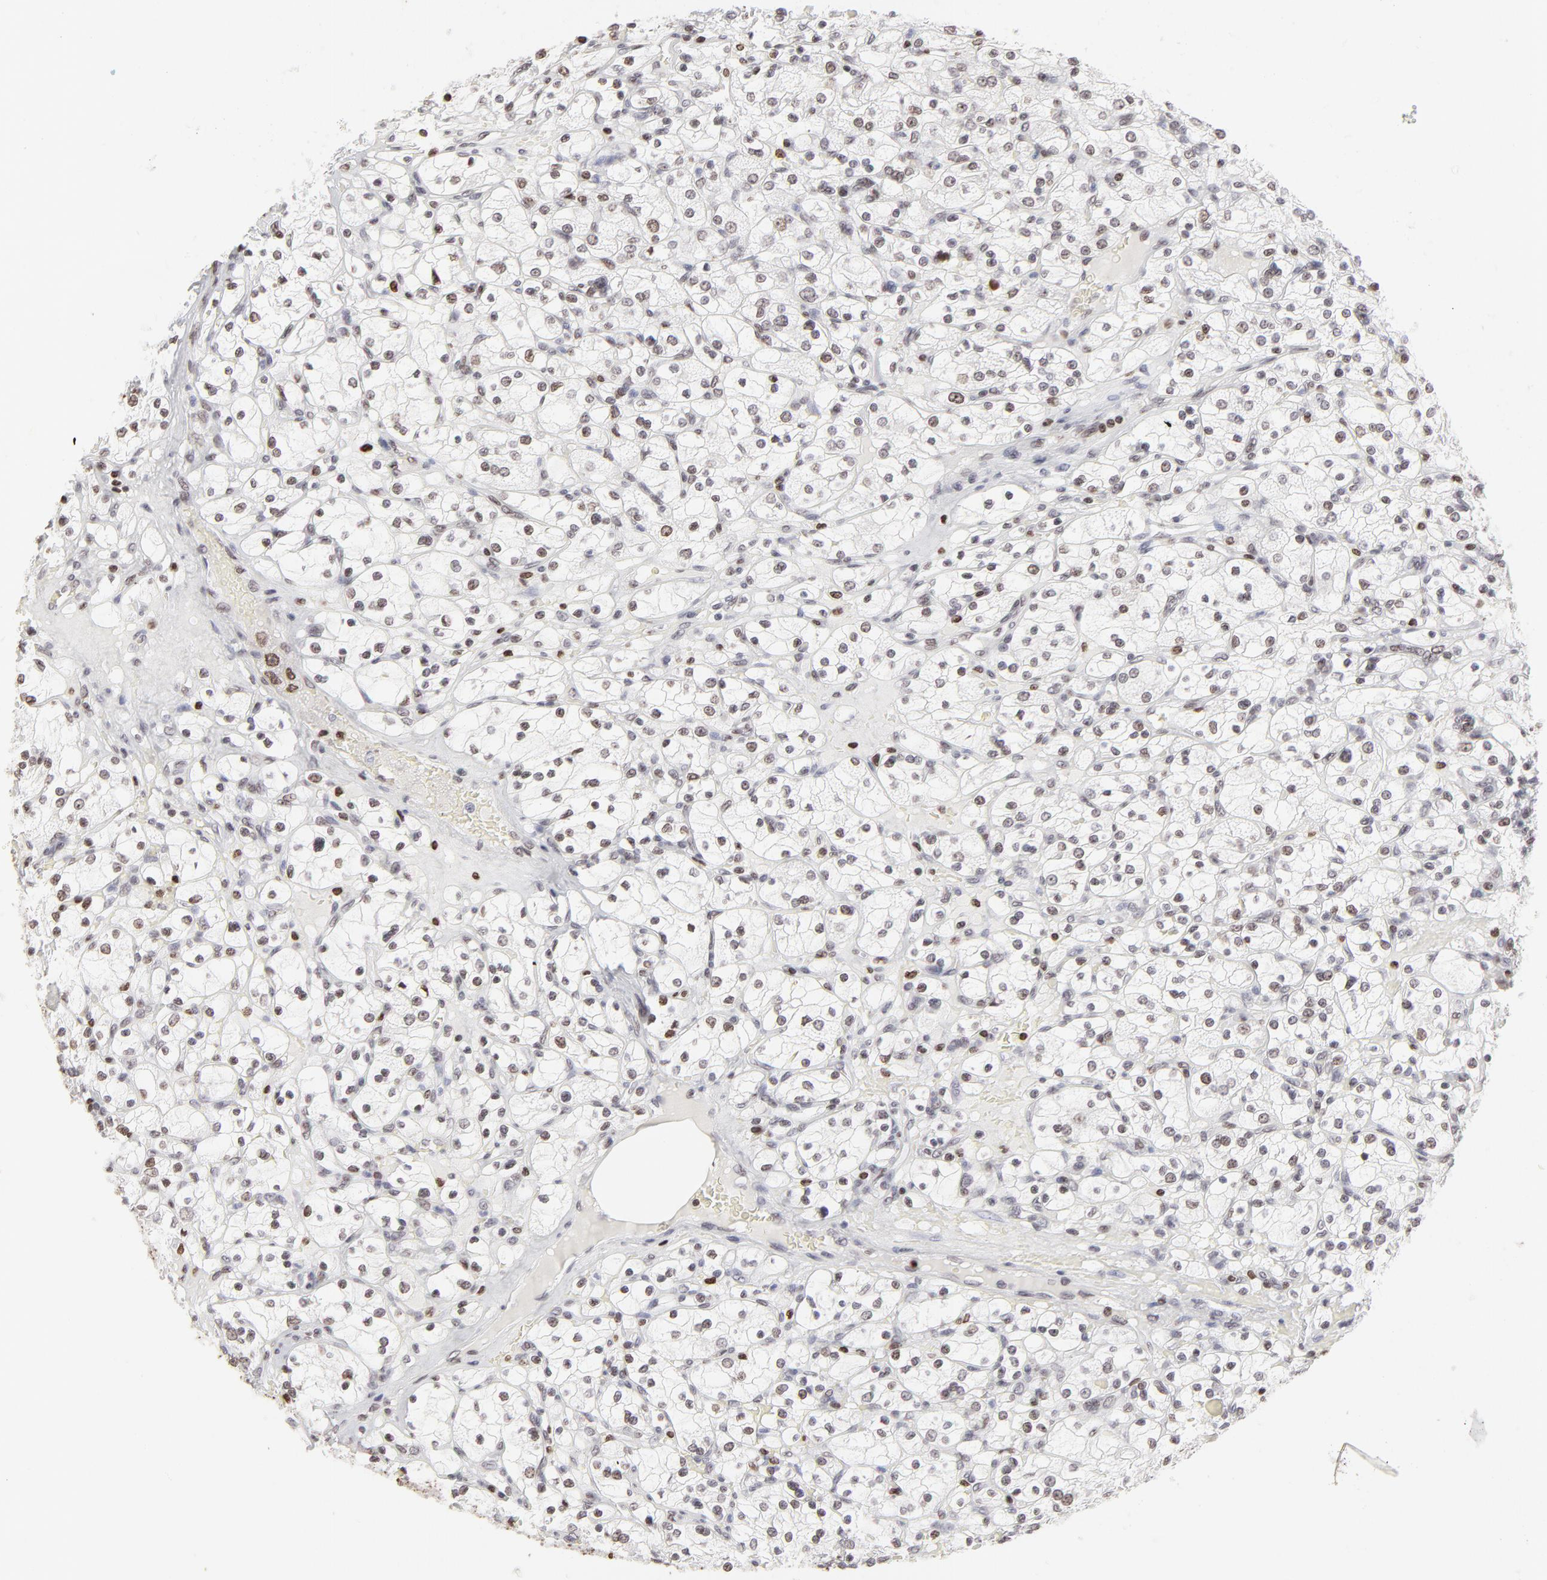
{"staining": {"intensity": "weak", "quantity": "<25%", "location": "nuclear"}, "tissue": "renal cancer", "cell_type": "Tumor cells", "image_type": "cancer", "snomed": [{"axis": "morphology", "description": "Adenocarcinoma, NOS"}, {"axis": "topography", "description": "Kidney"}], "caption": "Immunohistochemistry (IHC) image of human adenocarcinoma (renal) stained for a protein (brown), which demonstrates no staining in tumor cells.", "gene": "PARP1", "patient": {"sex": "female", "age": 83}}